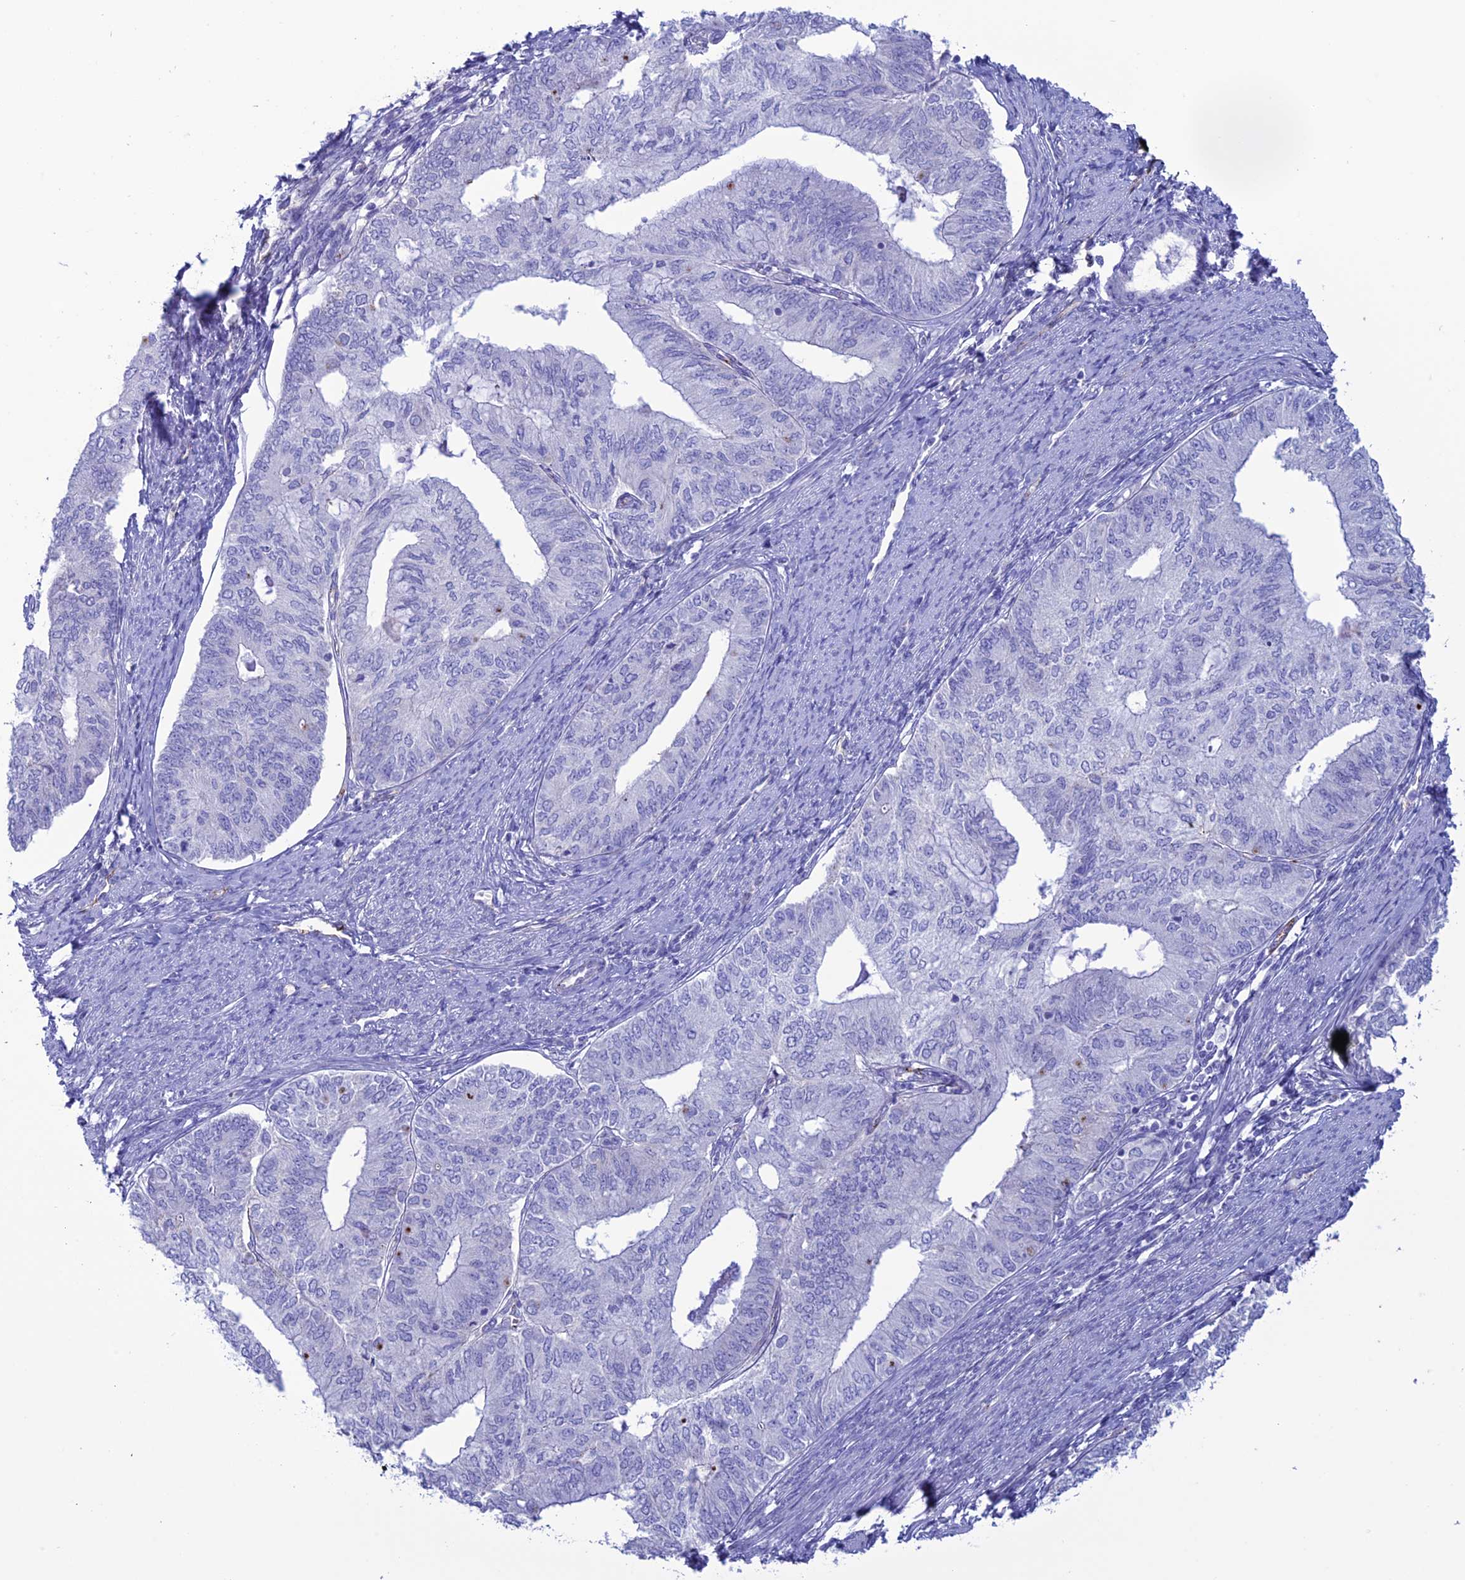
{"staining": {"intensity": "negative", "quantity": "none", "location": "none"}, "tissue": "endometrial cancer", "cell_type": "Tumor cells", "image_type": "cancer", "snomed": [{"axis": "morphology", "description": "Adenocarcinoma, NOS"}, {"axis": "topography", "description": "Endometrium"}], "caption": "Histopathology image shows no significant protein expression in tumor cells of adenocarcinoma (endometrial).", "gene": "CDC42EP5", "patient": {"sex": "female", "age": 68}}